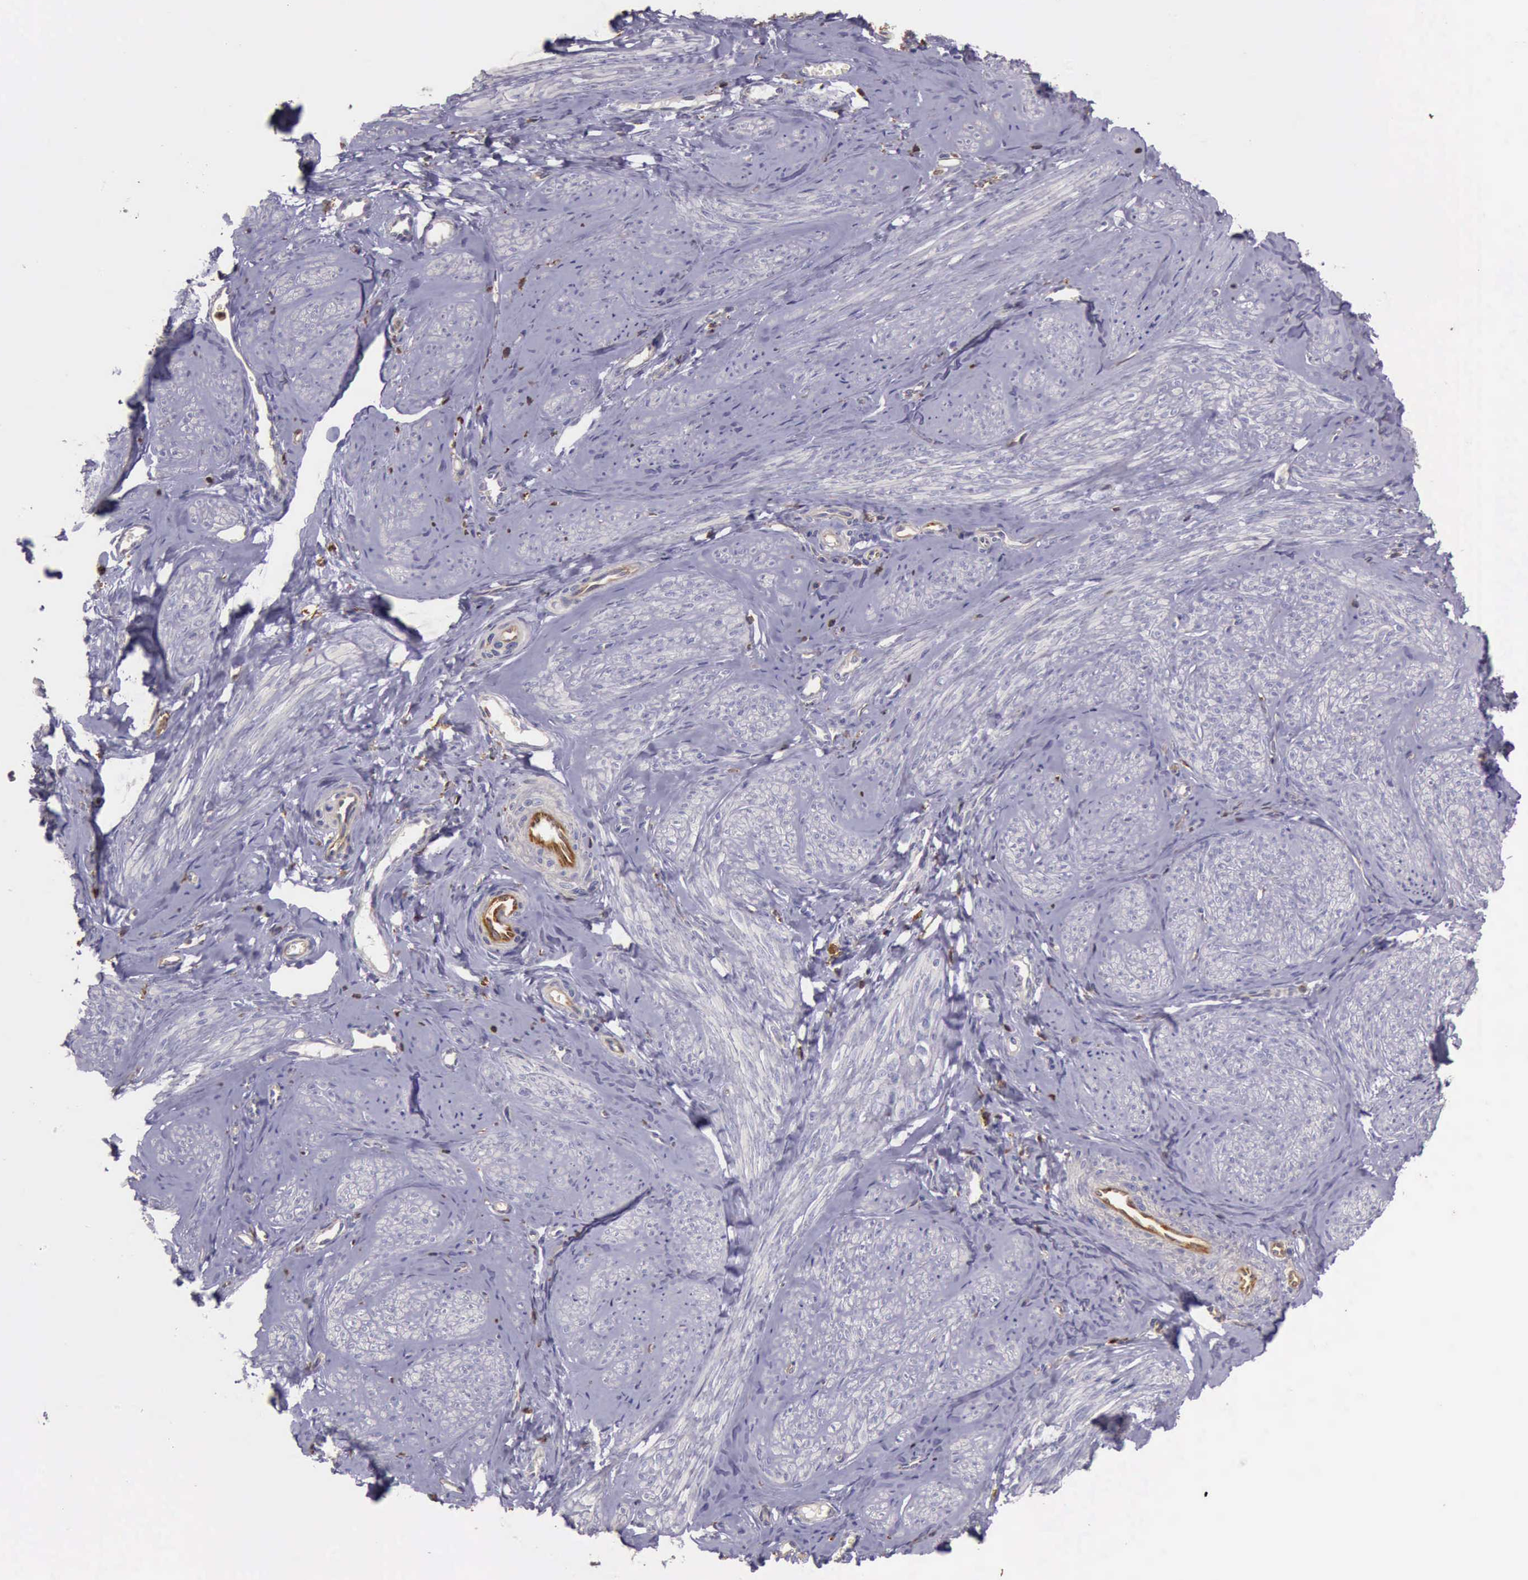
{"staining": {"intensity": "negative", "quantity": "none", "location": "none"}, "tissue": "smooth muscle", "cell_type": "Smooth muscle cells", "image_type": "normal", "snomed": [{"axis": "morphology", "description": "Normal tissue, NOS"}, {"axis": "topography", "description": "Uterus"}], "caption": "Immunohistochemistry (IHC) of benign human smooth muscle demonstrates no positivity in smooth muscle cells.", "gene": "ARHGAP4", "patient": {"sex": "female", "age": 45}}